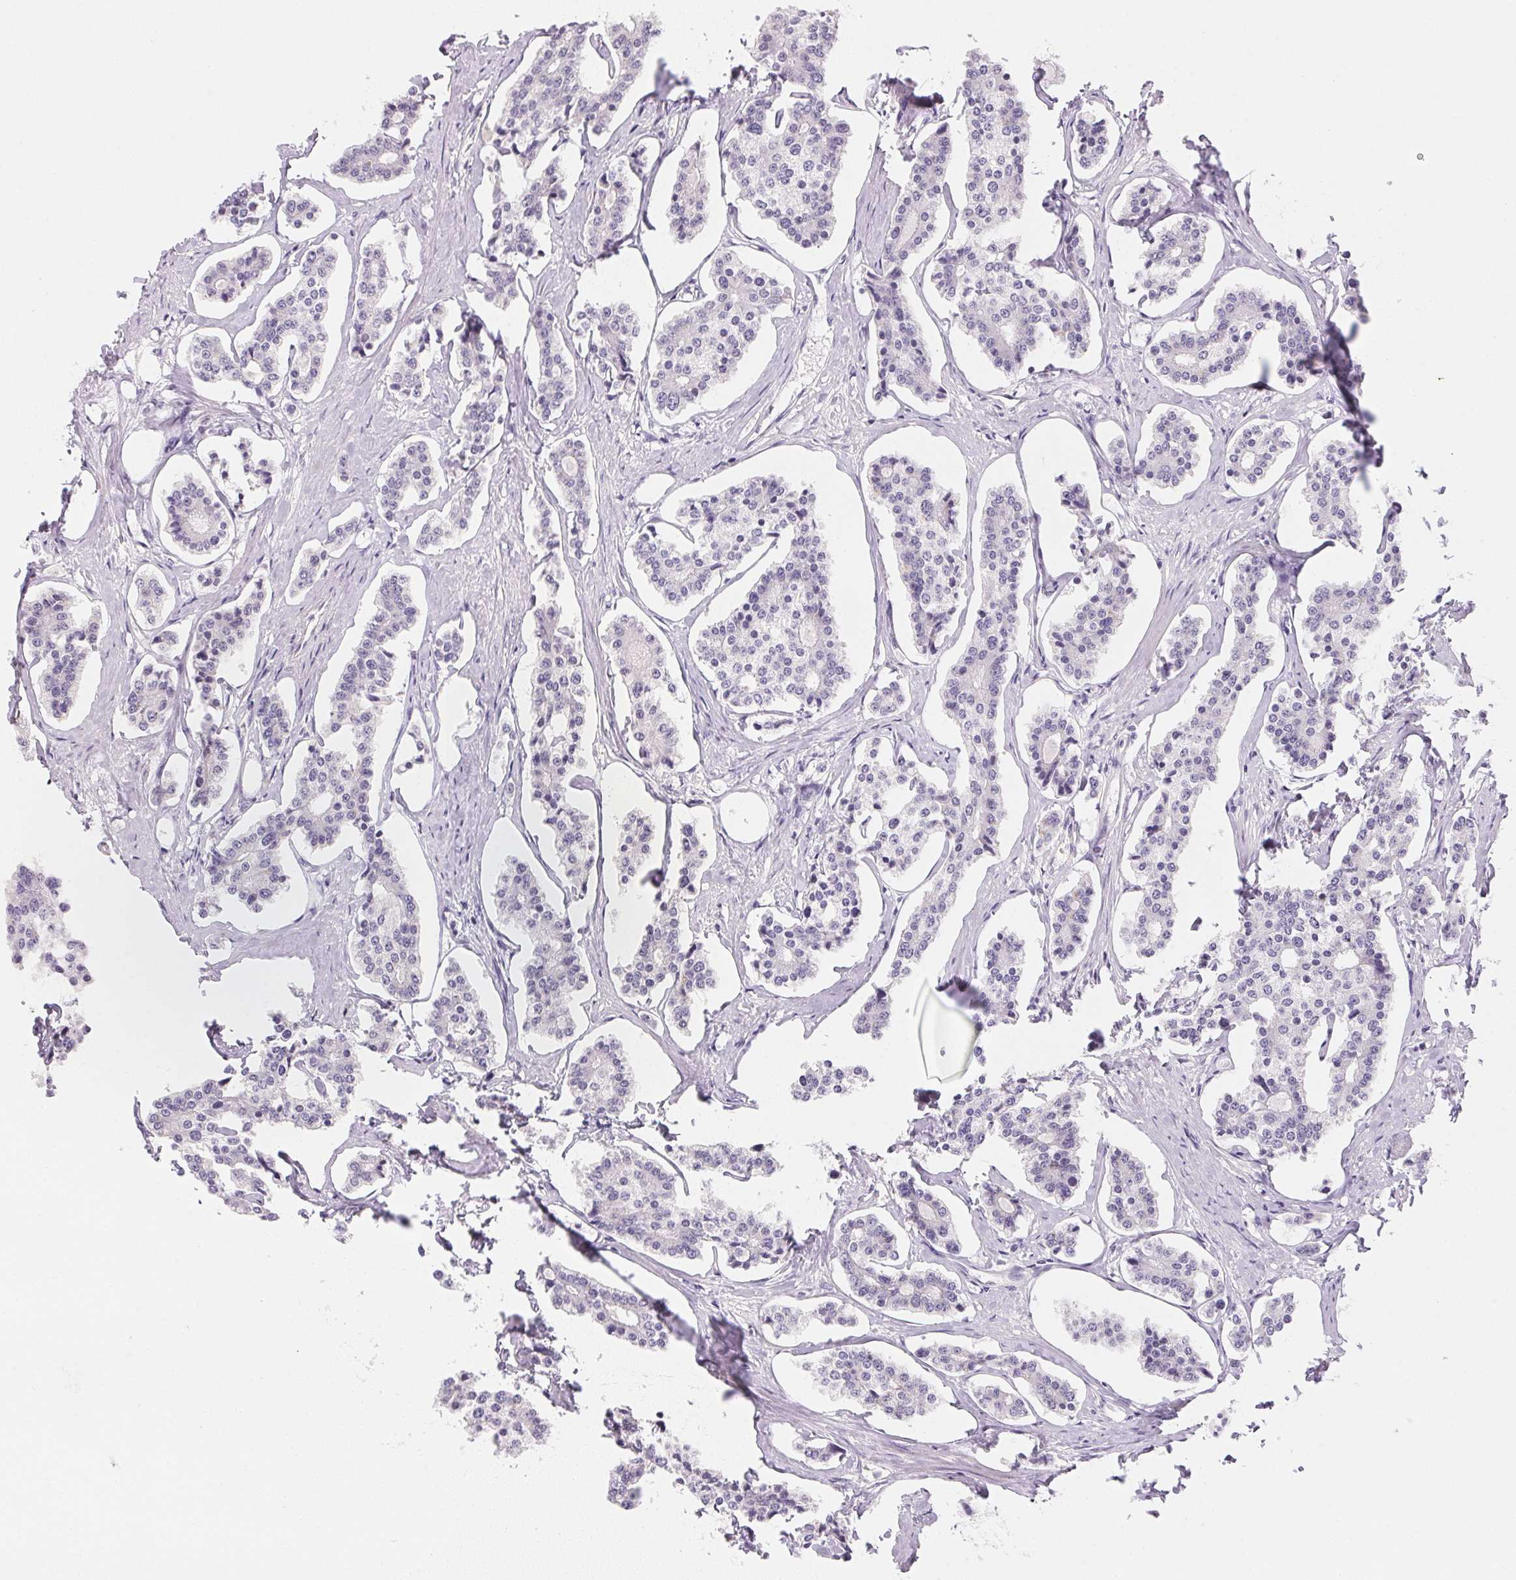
{"staining": {"intensity": "negative", "quantity": "none", "location": "none"}, "tissue": "carcinoid", "cell_type": "Tumor cells", "image_type": "cancer", "snomed": [{"axis": "morphology", "description": "Carcinoid, malignant, NOS"}, {"axis": "topography", "description": "Small intestine"}], "caption": "The immunohistochemistry (IHC) micrograph has no significant staining in tumor cells of carcinoid tissue. Nuclei are stained in blue.", "gene": "GIPC2", "patient": {"sex": "female", "age": 65}}